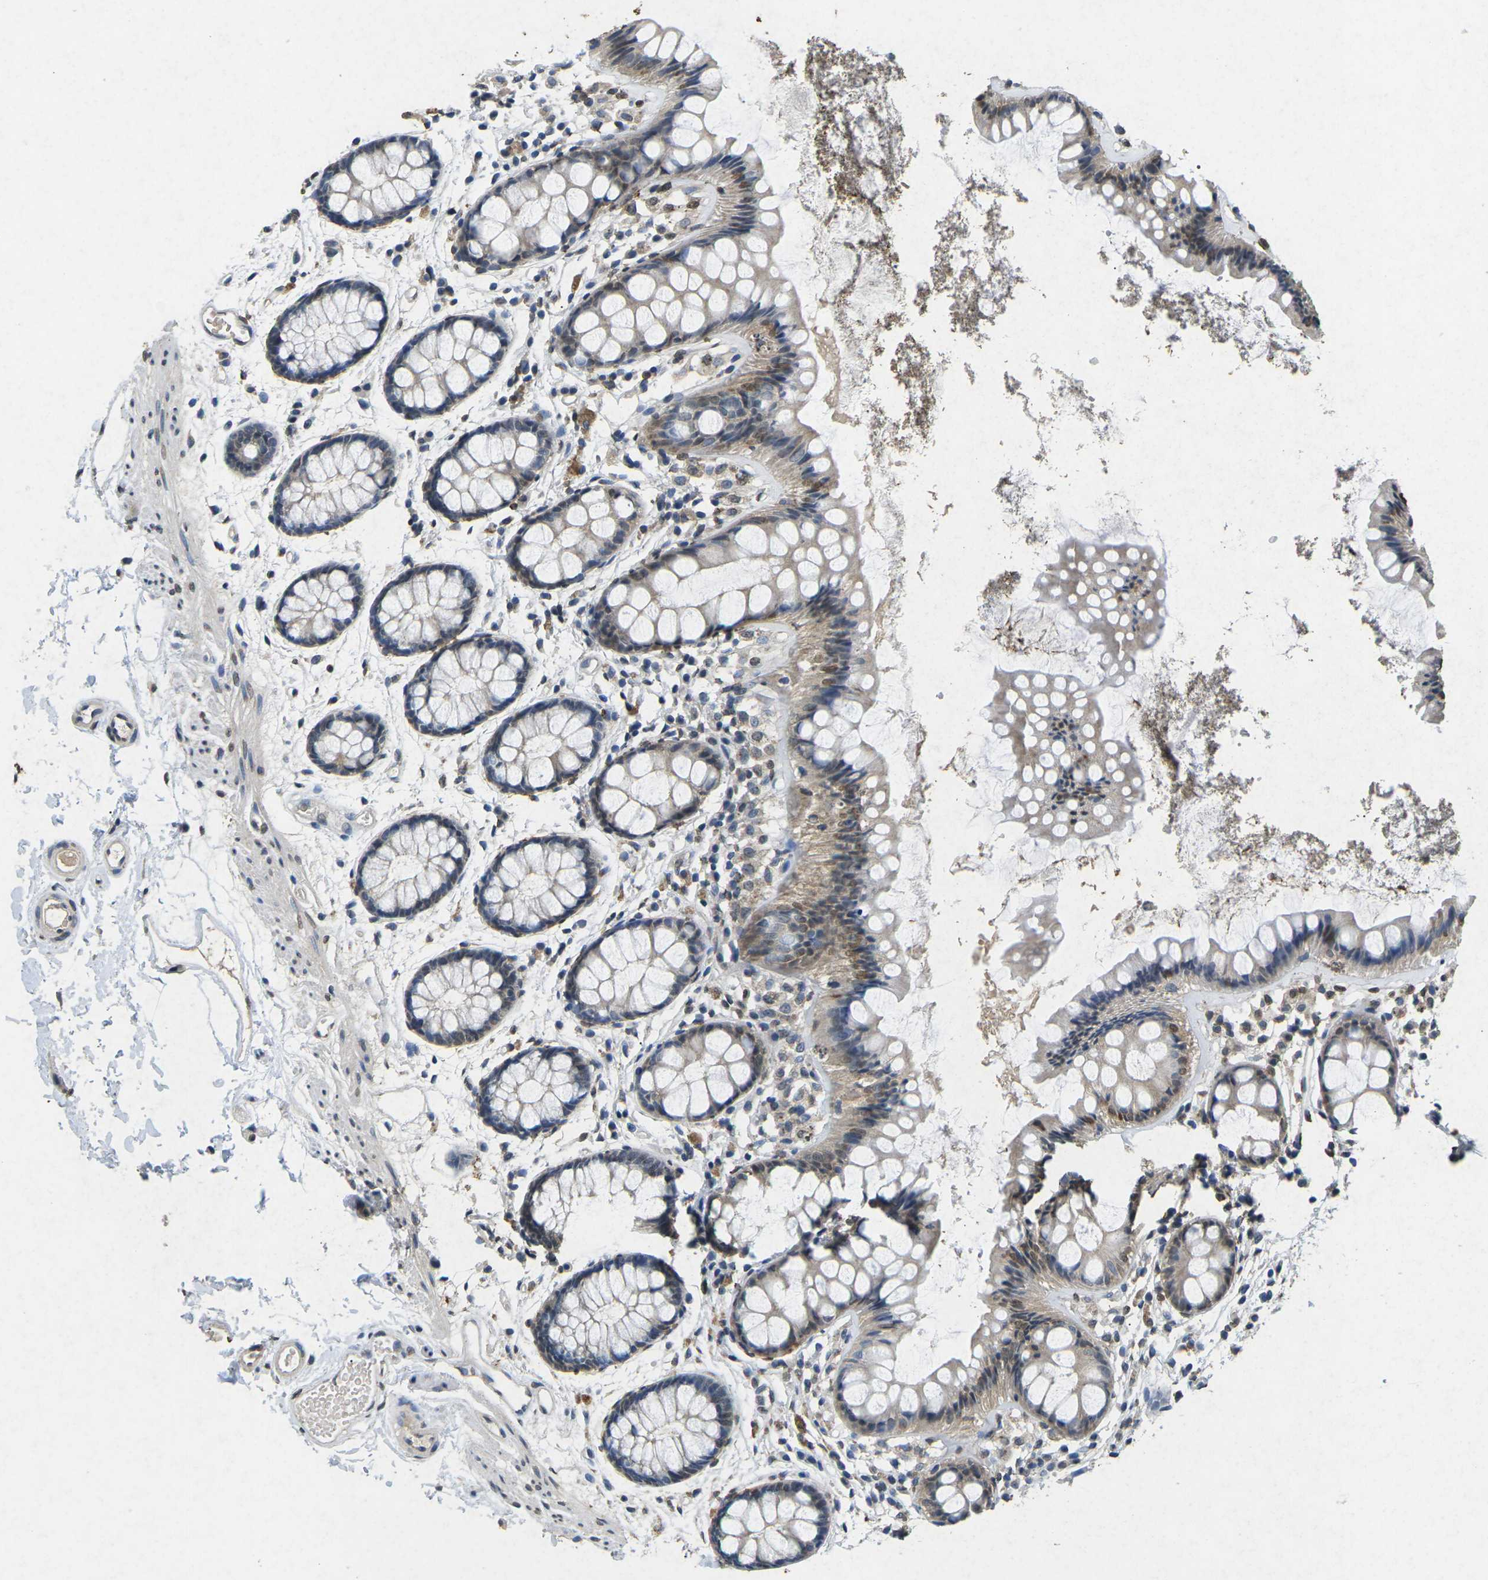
{"staining": {"intensity": "weak", "quantity": "<25%", "location": "cytoplasmic/membranous"}, "tissue": "rectum", "cell_type": "Glandular cells", "image_type": "normal", "snomed": [{"axis": "morphology", "description": "Normal tissue, NOS"}, {"axis": "topography", "description": "Rectum"}], "caption": "Immunohistochemistry (IHC) of unremarkable rectum shows no expression in glandular cells.", "gene": "SCNN1B", "patient": {"sex": "female", "age": 66}}